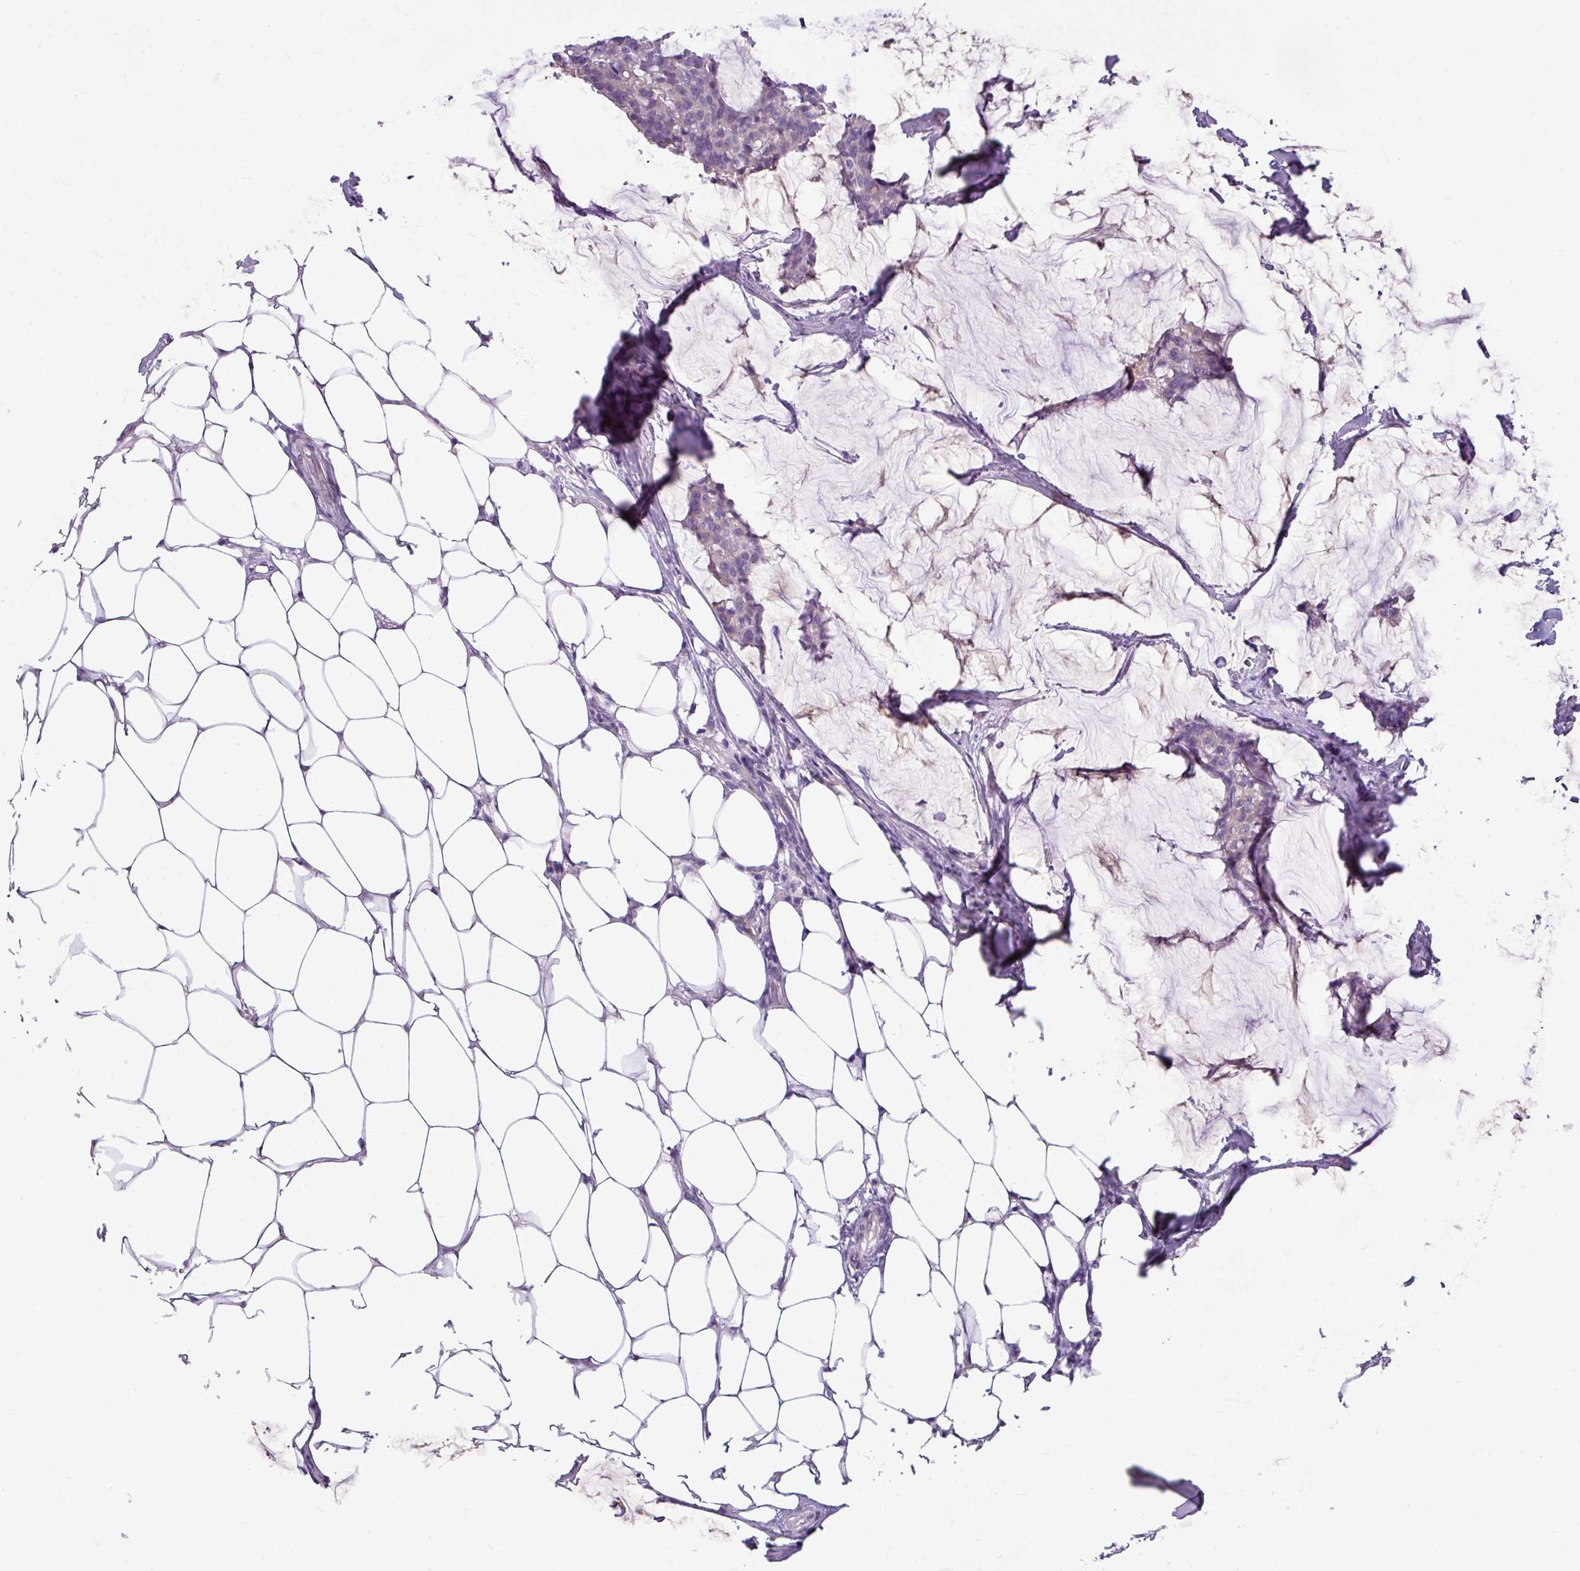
{"staining": {"intensity": "negative", "quantity": "none", "location": "none"}, "tissue": "breast cancer", "cell_type": "Tumor cells", "image_type": "cancer", "snomed": [{"axis": "morphology", "description": "Duct carcinoma"}, {"axis": "topography", "description": "Breast"}], "caption": "This photomicrograph is of intraductal carcinoma (breast) stained with IHC to label a protein in brown with the nuclei are counter-stained blue. There is no expression in tumor cells.", "gene": "TOR1AIP2", "patient": {"sex": "female", "age": 93}}